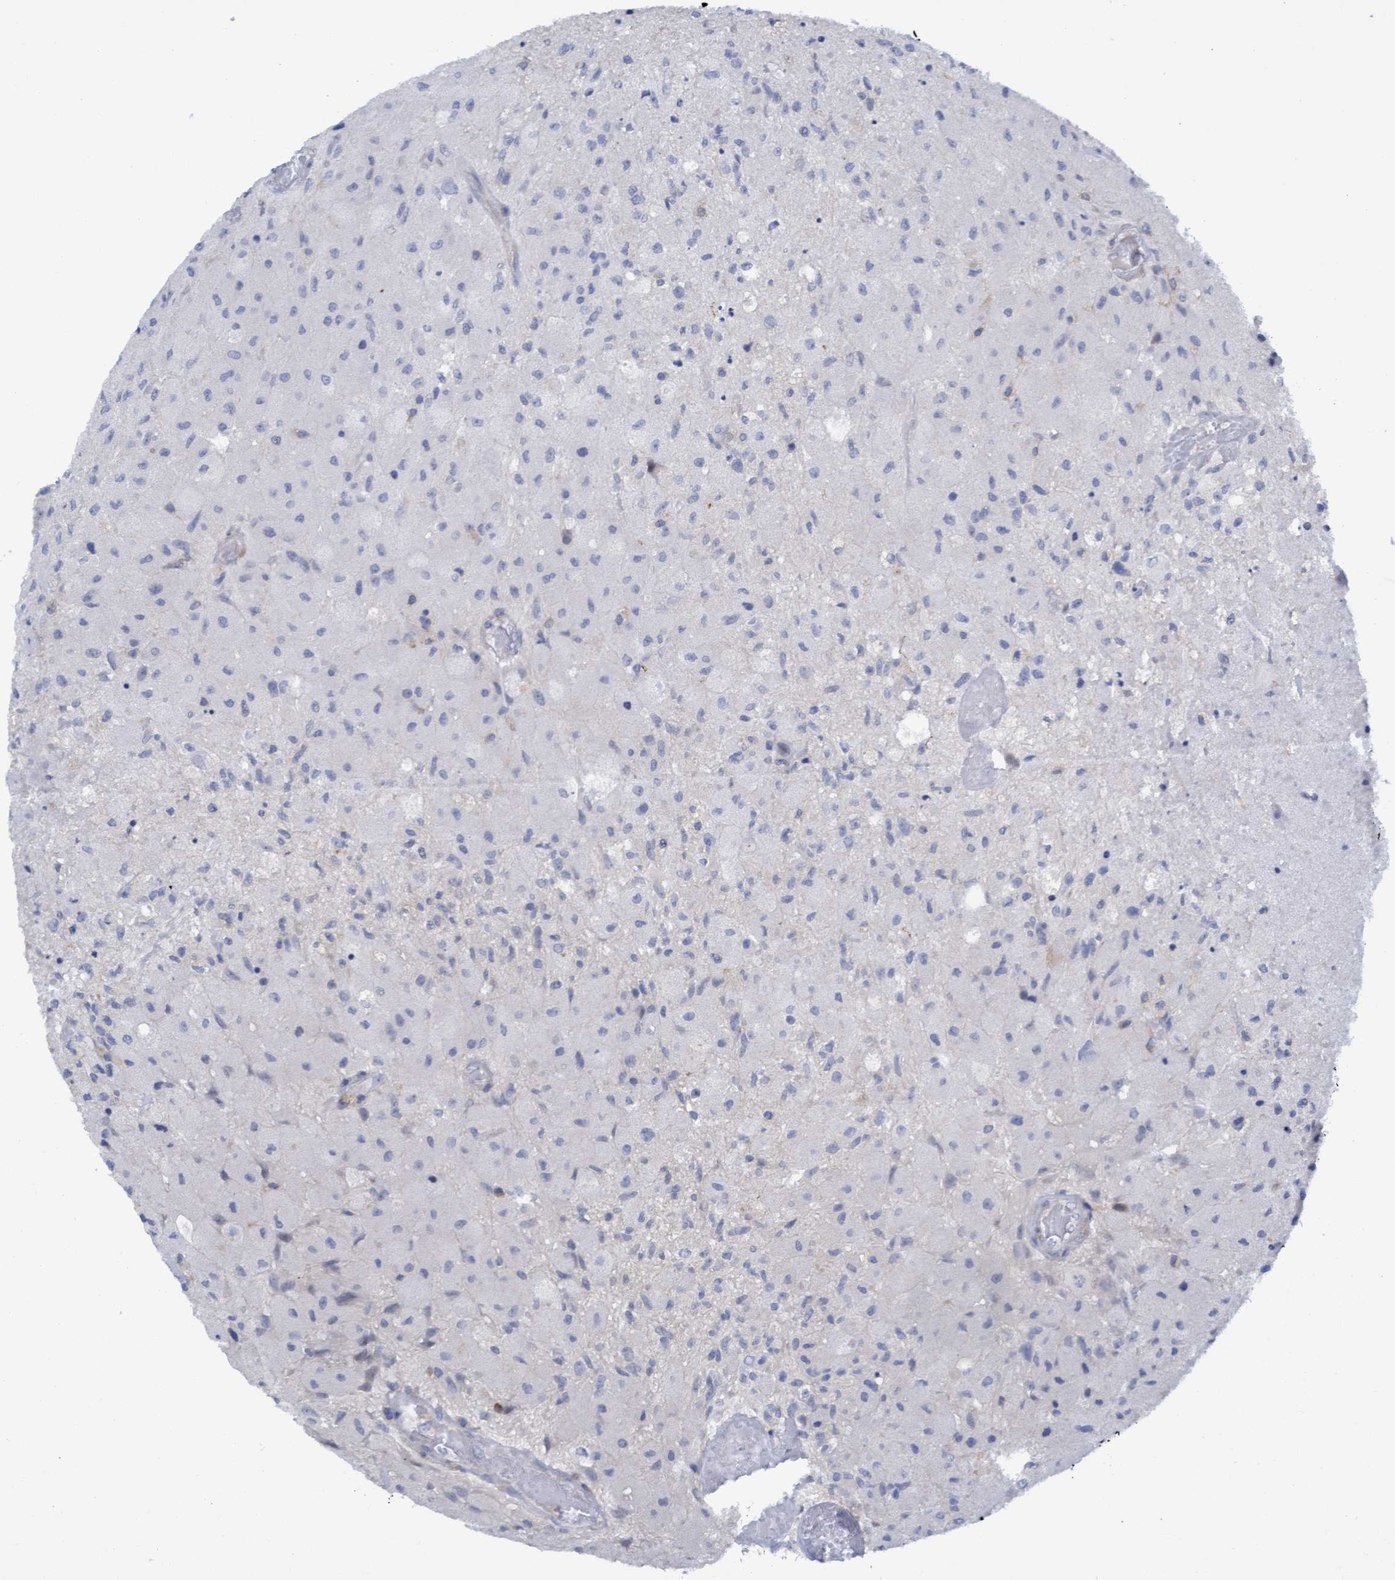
{"staining": {"intensity": "negative", "quantity": "none", "location": "none"}, "tissue": "glioma", "cell_type": "Tumor cells", "image_type": "cancer", "snomed": [{"axis": "morphology", "description": "Normal tissue, NOS"}, {"axis": "morphology", "description": "Glioma, malignant, High grade"}, {"axis": "topography", "description": "Cerebral cortex"}], "caption": "The immunohistochemistry (IHC) histopathology image has no significant expression in tumor cells of glioma tissue.", "gene": "FNBP1", "patient": {"sex": "male", "age": 77}}